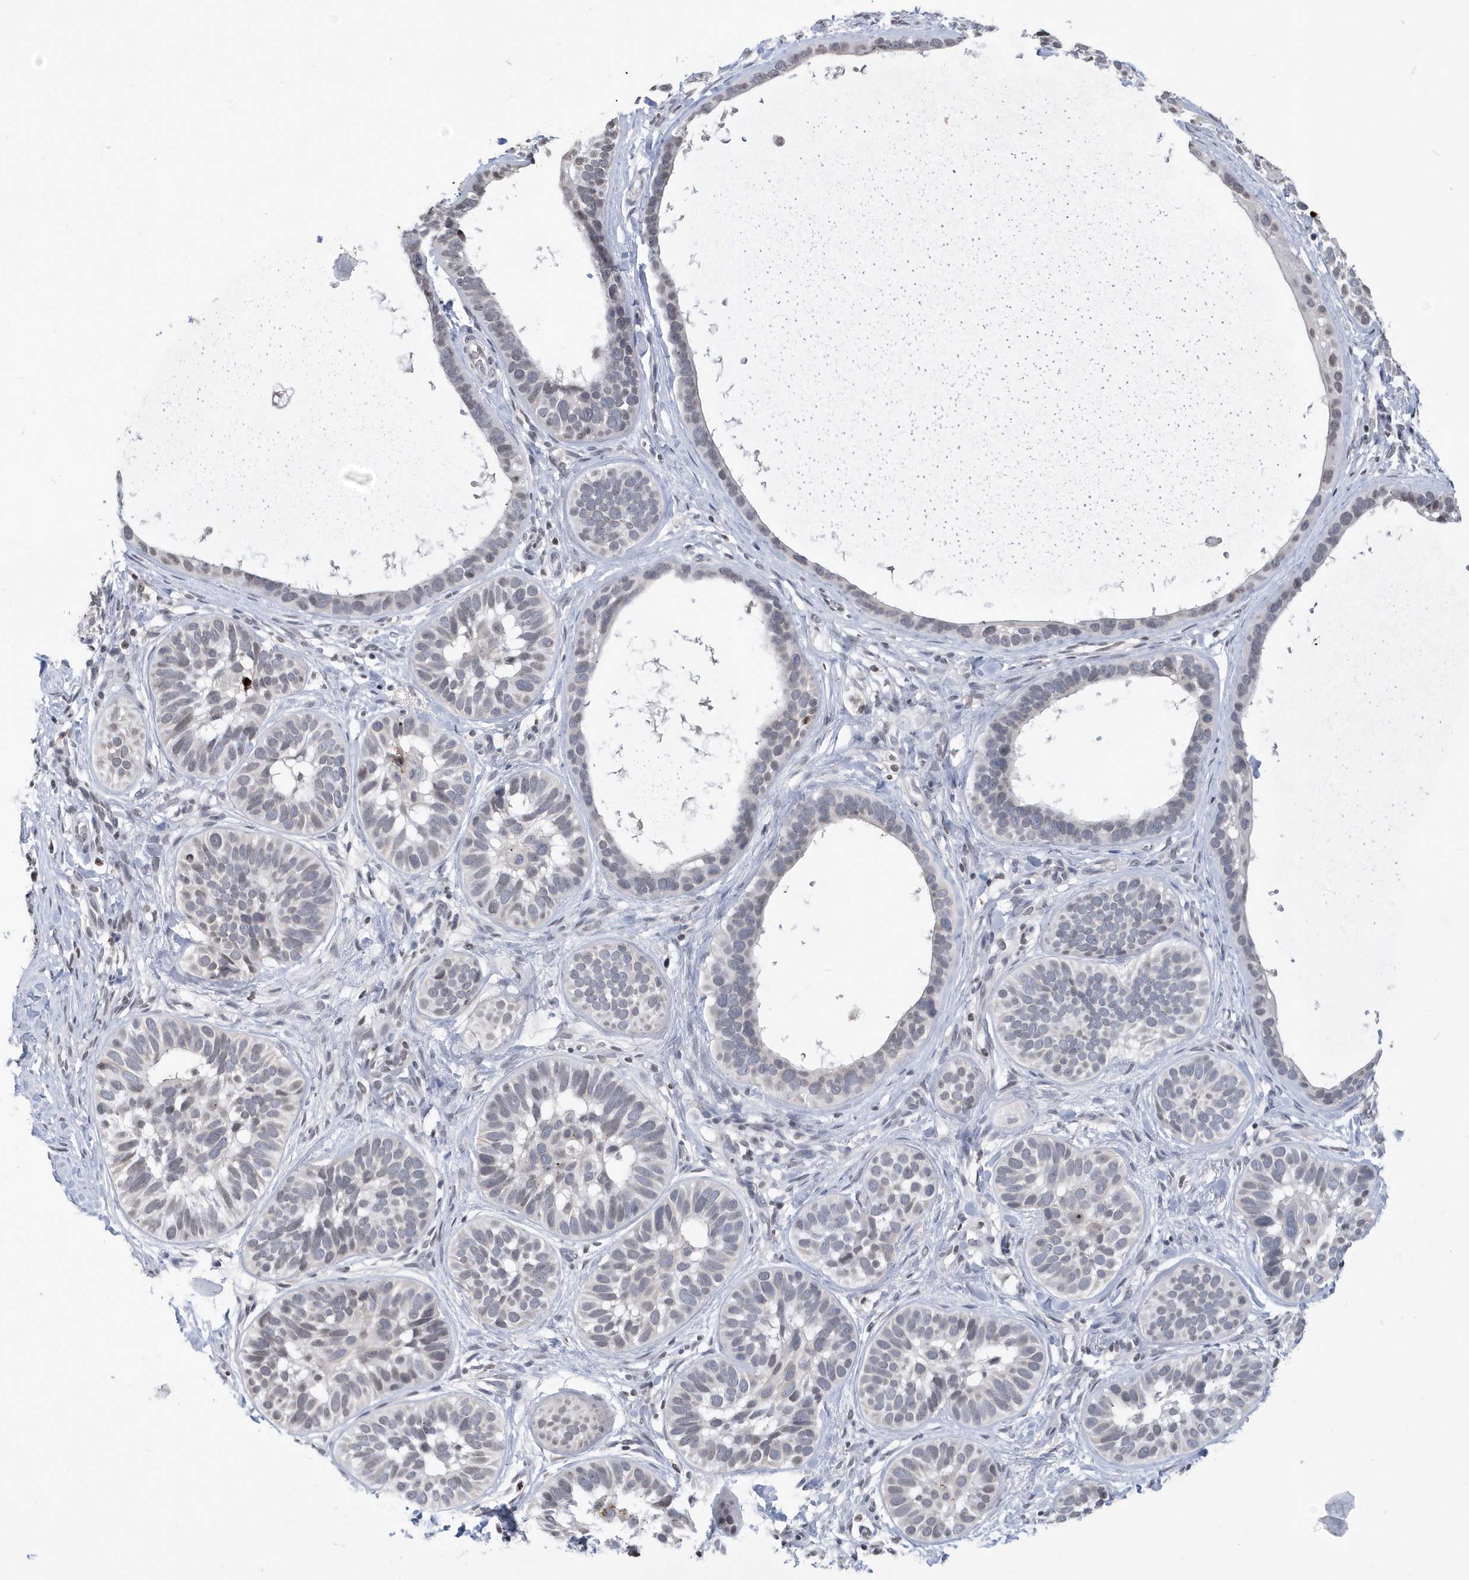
{"staining": {"intensity": "negative", "quantity": "none", "location": "none"}, "tissue": "skin cancer", "cell_type": "Tumor cells", "image_type": "cancer", "snomed": [{"axis": "morphology", "description": "Basal cell carcinoma"}, {"axis": "topography", "description": "Skin"}], "caption": "Tumor cells show no significant protein expression in skin cancer (basal cell carcinoma).", "gene": "VWA5B2", "patient": {"sex": "male", "age": 62}}